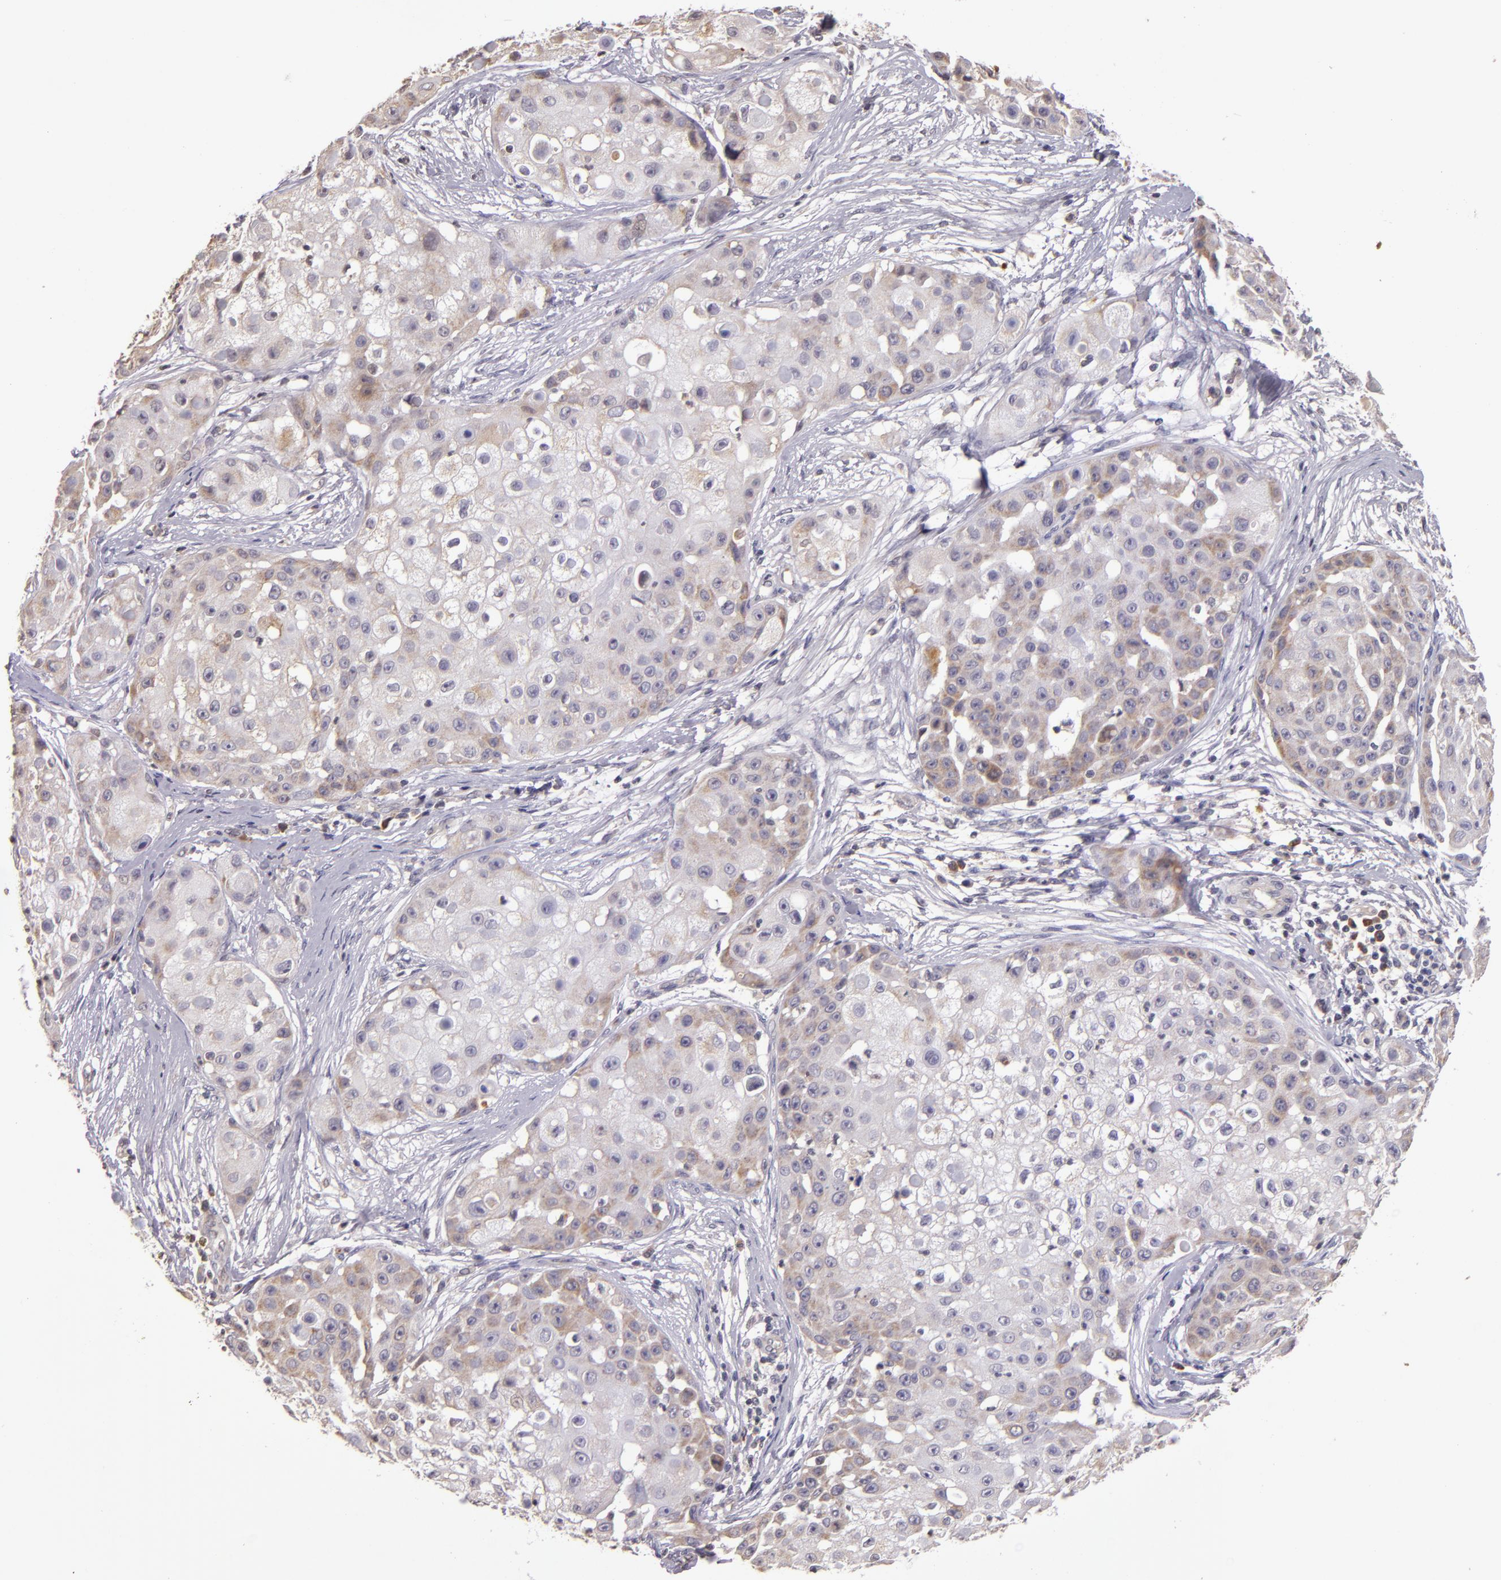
{"staining": {"intensity": "weak", "quantity": "25%-75%", "location": "cytoplasmic/membranous"}, "tissue": "skin cancer", "cell_type": "Tumor cells", "image_type": "cancer", "snomed": [{"axis": "morphology", "description": "Squamous cell carcinoma, NOS"}, {"axis": "topography", "description": "Skin"}], "caption": "Skin cancer stained with a brown dye shows weak cytoplasmic/membranous positive staining in approximately 25%-75% of tumor cells.", "gene": "ABL1", "patient": {"sex": "female", "age": 57}}